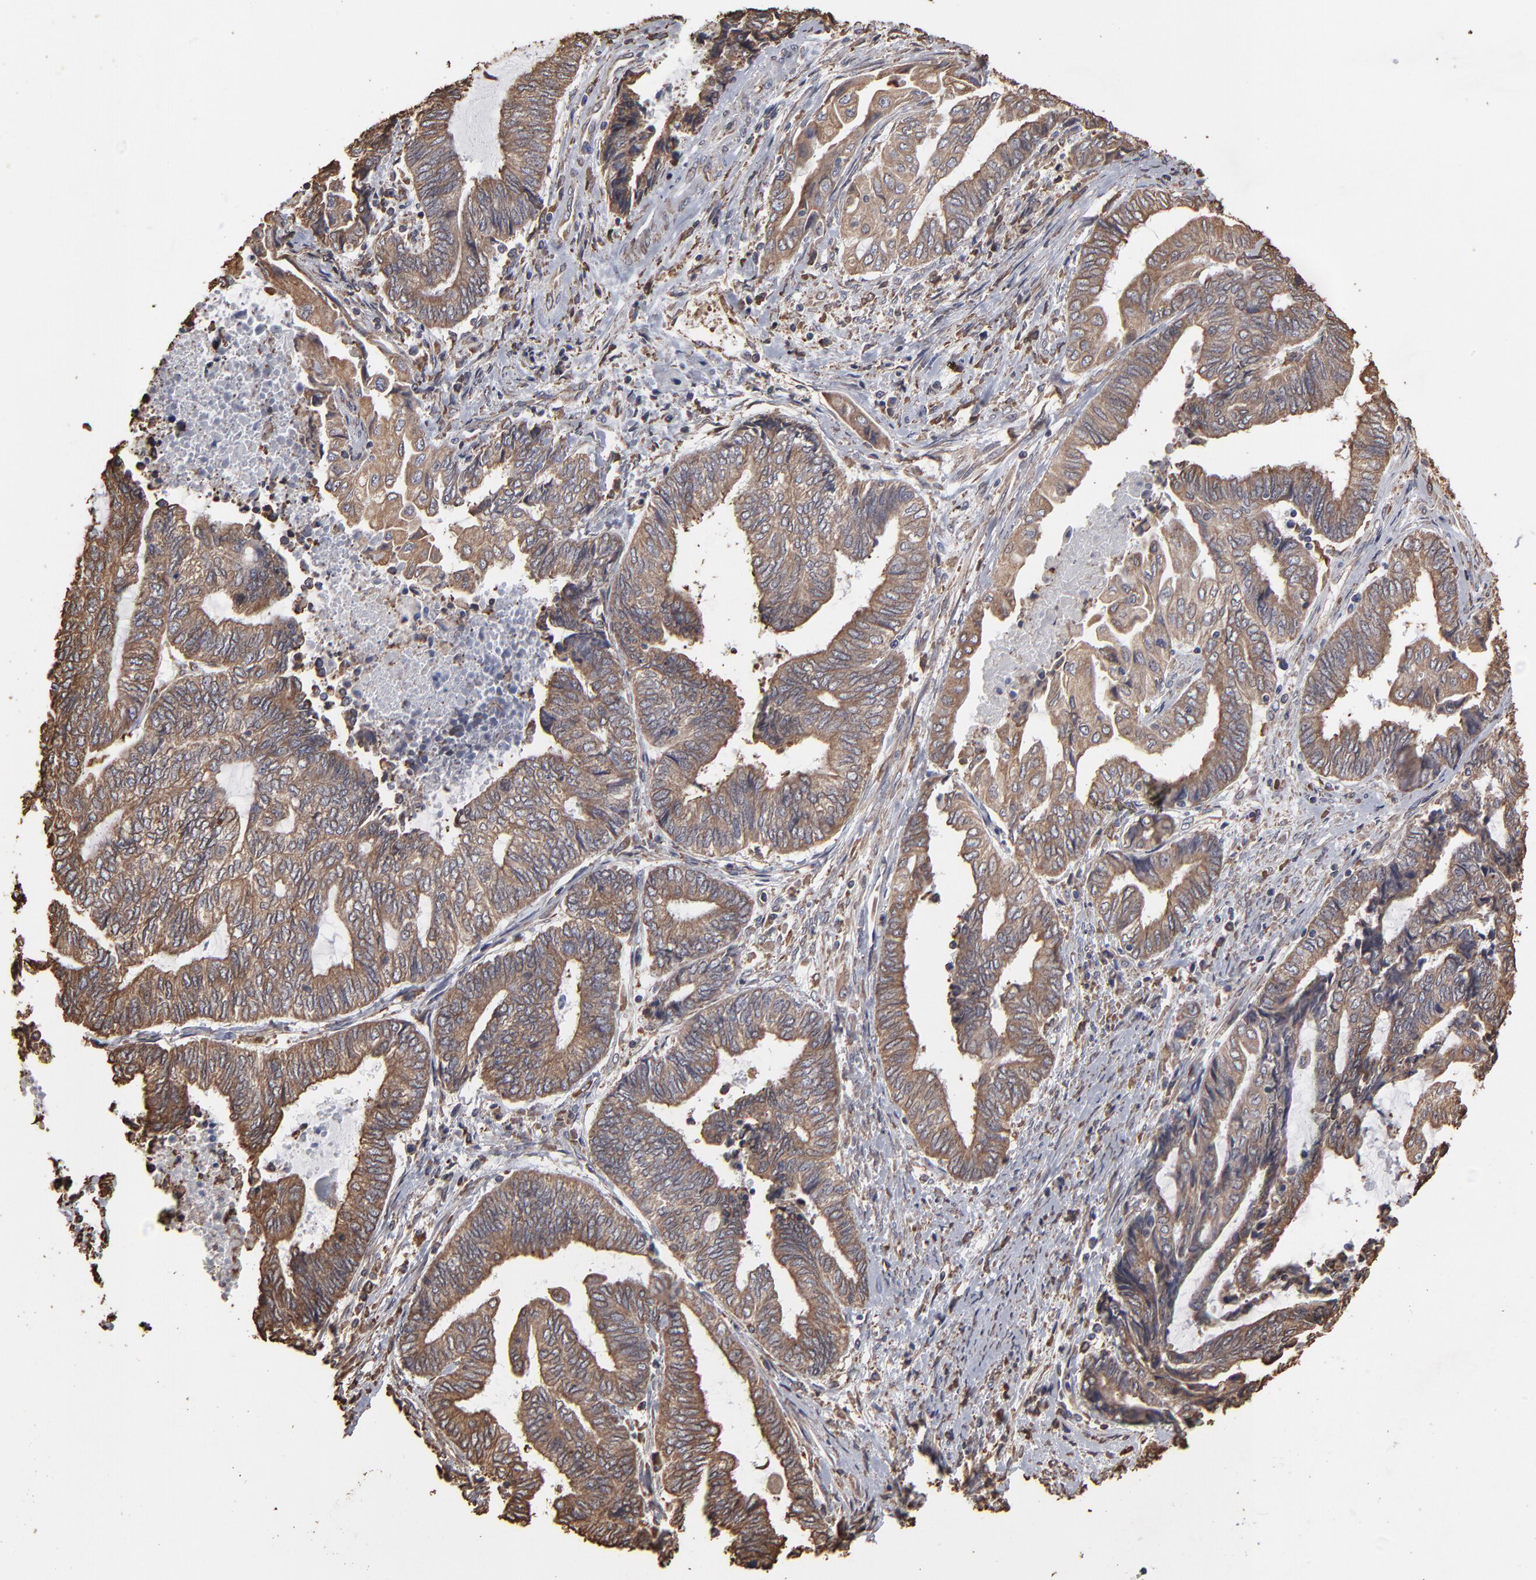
{"staining": {"intensity": "weak", "quantity": ">75%", "location": "cytoplasmic/membranous"}, "tissue": "endometrial cancer", "cell_type": "Tumor cells", "image_type": "cancer", "snomed": [{"axis": "morphology", "description": "Adenocarcinoma, NOS"}, {"axis": "topography", "description": "Uterus"}, {"axis": "topography", "description": "Endometrium"}], "caption": "Endometrial adenocarcinoma stained with DAB (3,3'-diaminobenzidine) immunohistochemistry (IHC) reveals low levels of weak cytoplasmic/membranous staining in about >75% of tumor cells.", "gene": "PDIA3", "patient": {"sex": "female", "age": 70}}